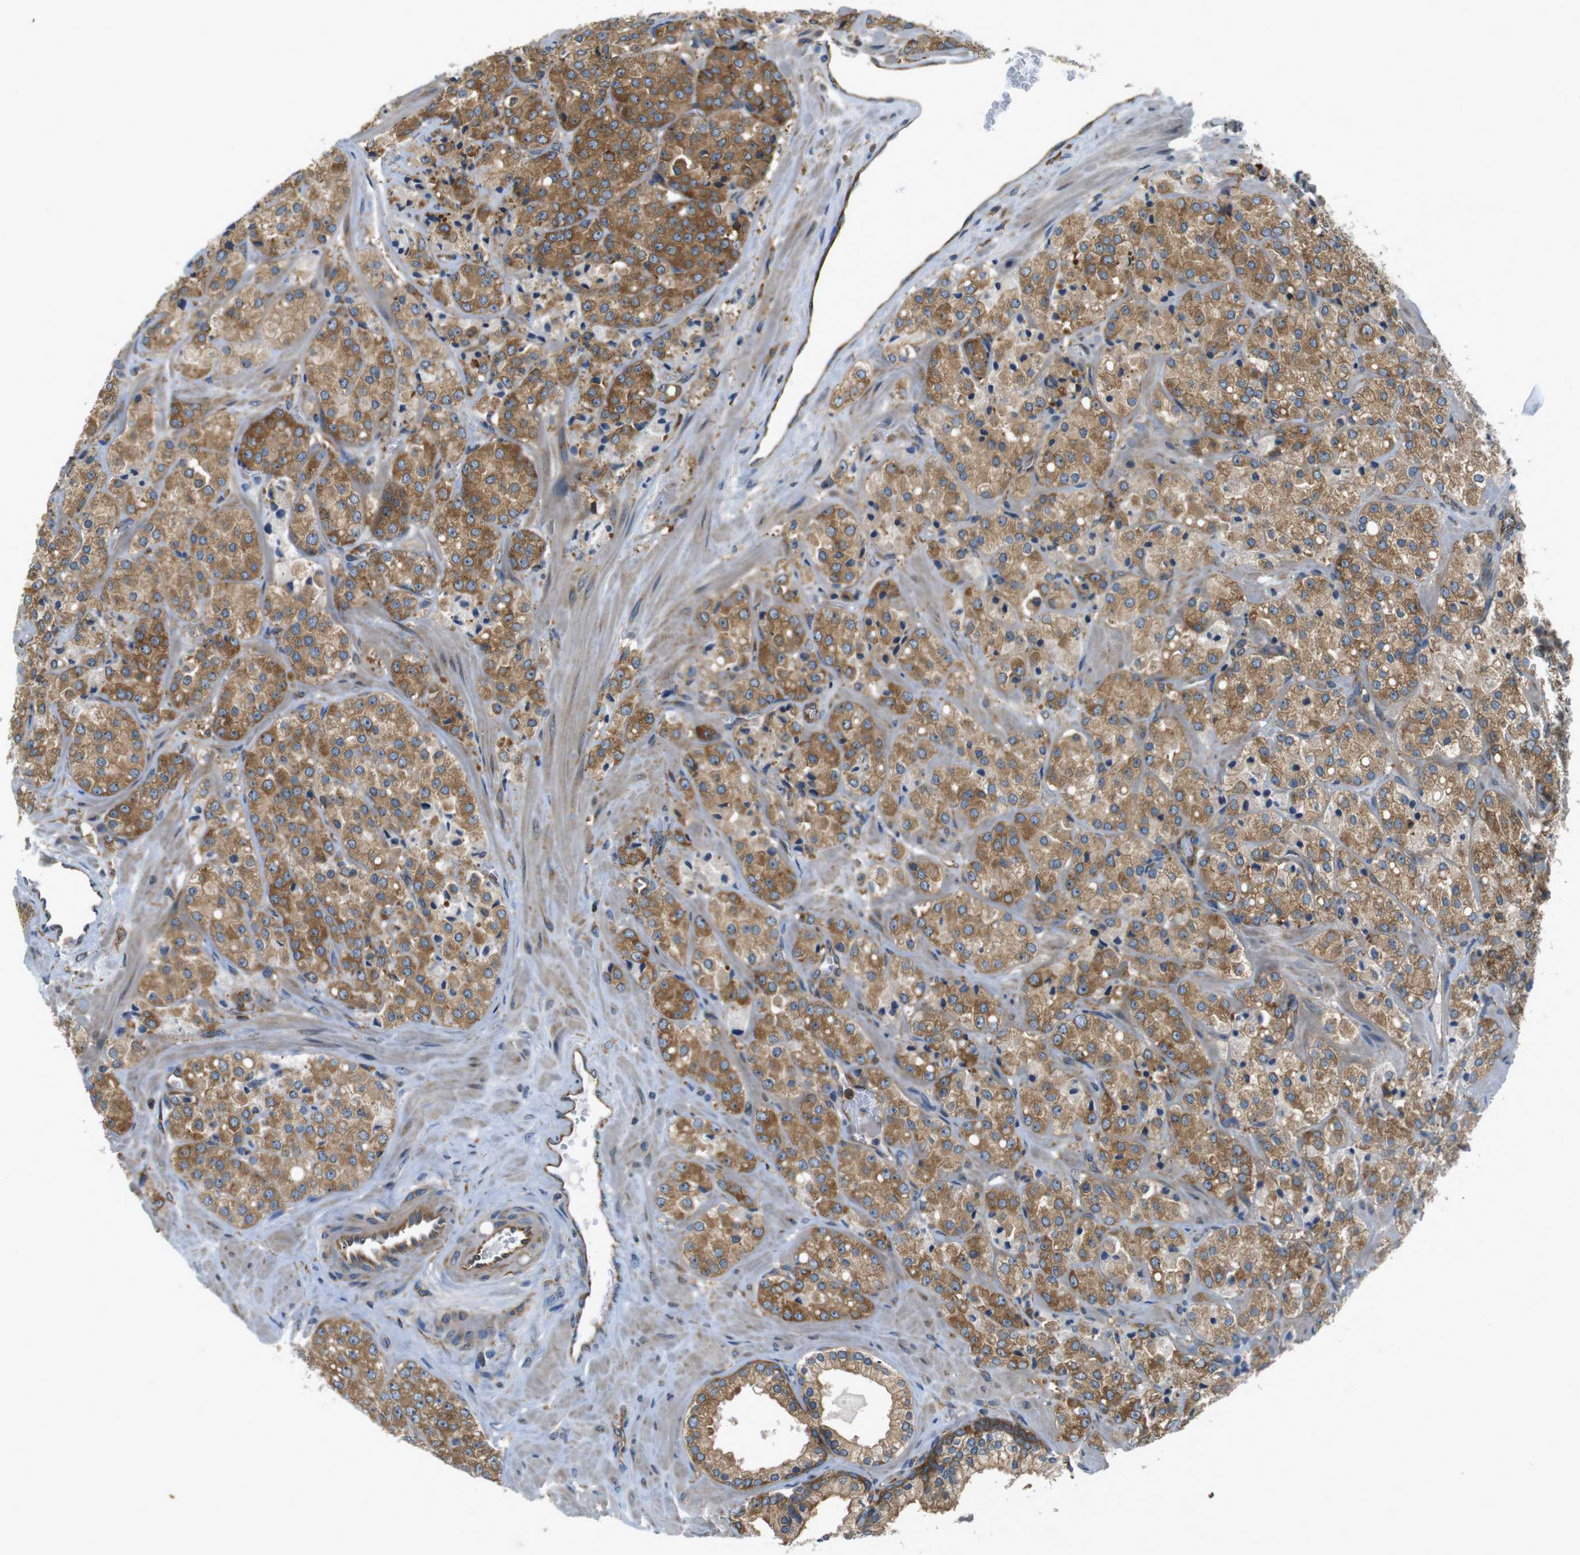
{"staining": {"intensity": "moderate", "quantity": ">75%", "location": "cytoplasmic/membranous"}, "tissue": "prostate cancer", "cell_type": "Tumor cells", "image_type": "cancer", "snomed": [{"axis": "morphology", "description": "Adenocarcinoma, High grade"}, {"axis": "topography", "description": "Prostate"}], "caption": "Immunohistochemistry (IHC) image of neoplastic tissue: prostate cancer (adenocarcinoma (high-grade)) stained using immunohistochemistry (IHC) reveals medium levels of moderate protein expression localized specifically in the cytoplasmic/membranous of tumor cells, appearing as a cytoplasmic/membranous brown color.", "gene": "TSC1", "patient": {"sex": "male", "age": 64}}